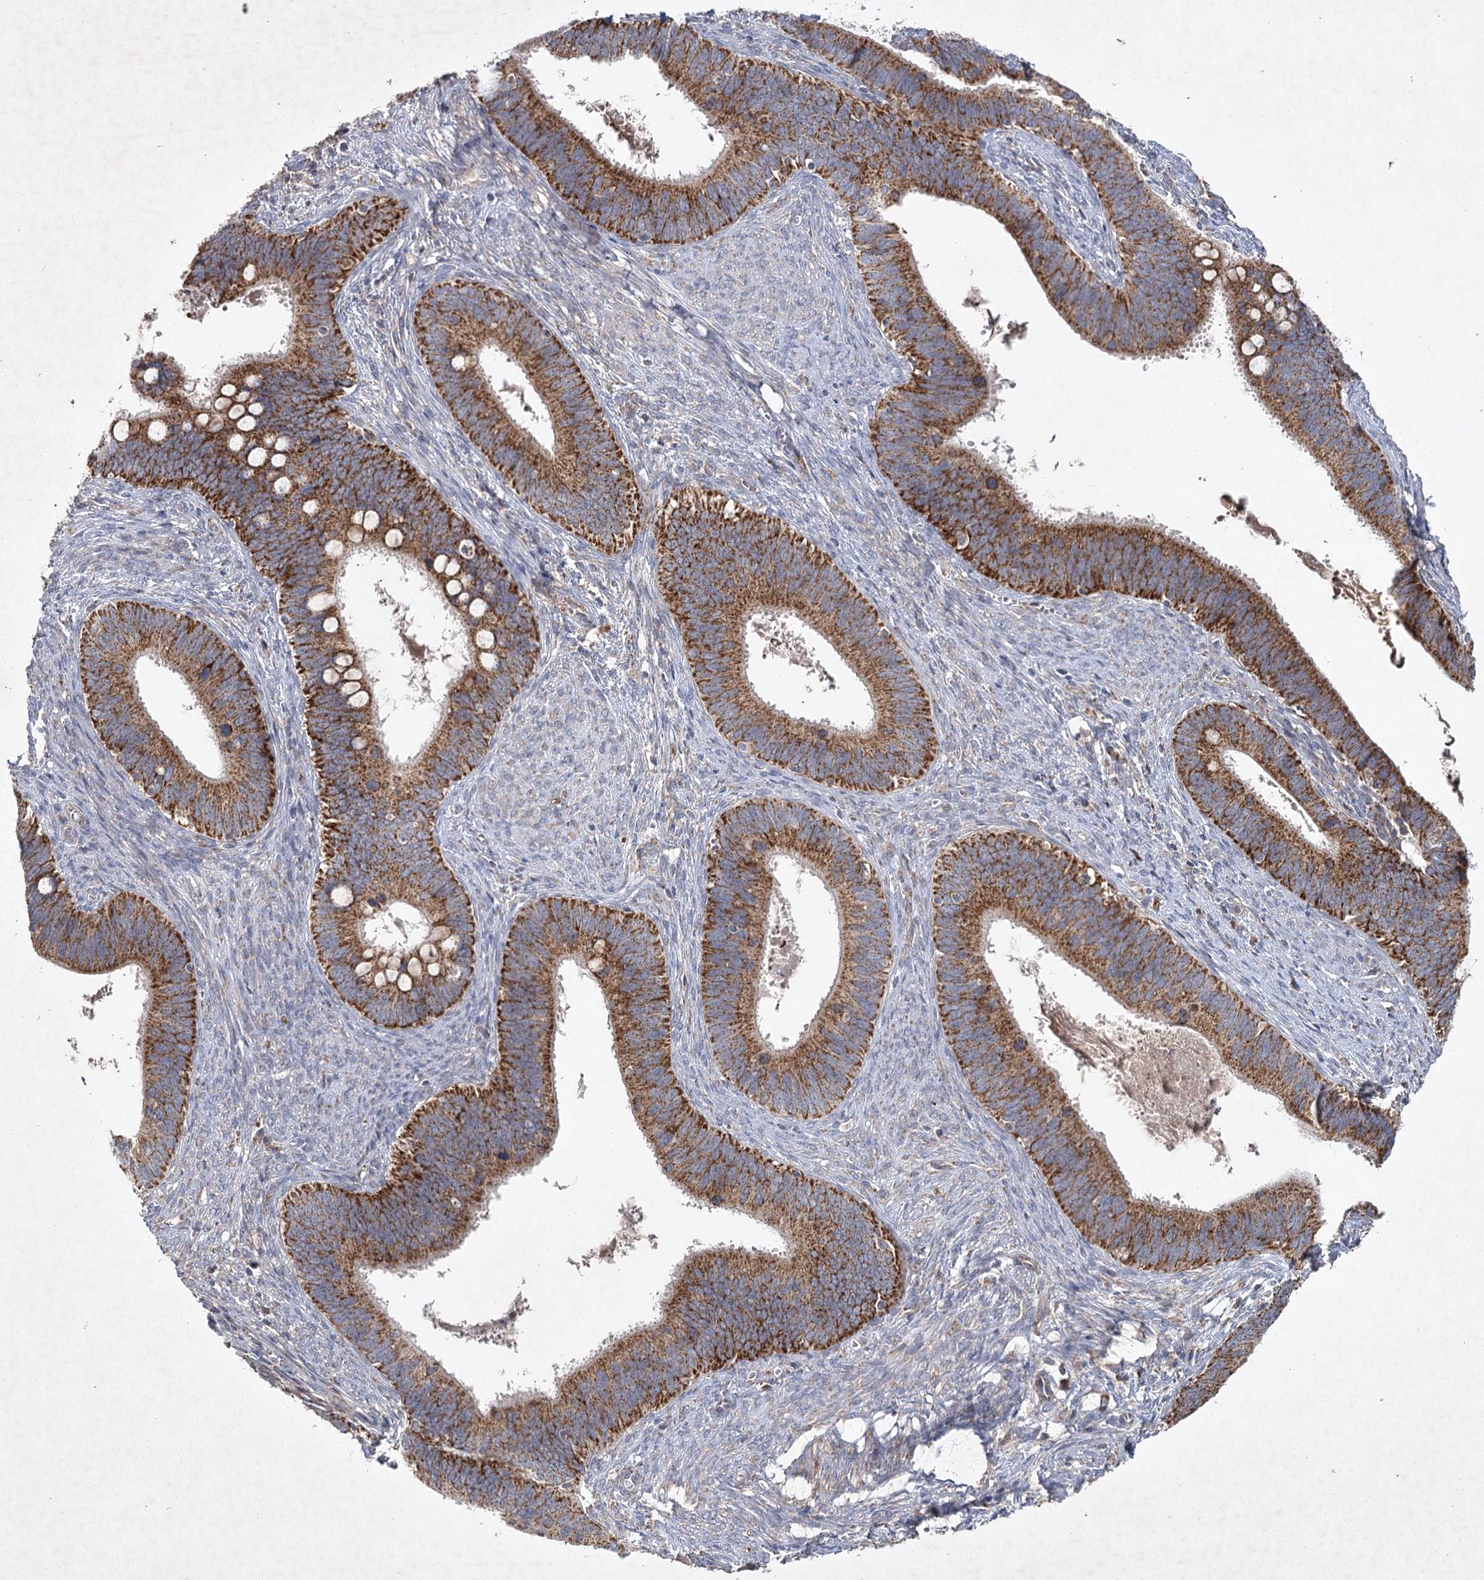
{"staining": {"intensity": "strong", "quantity": ">75%", "location": "cytoplasmic/membranous"}, "tissue": "cervical cancer", "cell_type": "Tumor cells", "image_type": "cancer", "snomed": [{"axis": "morphology", "description": "Adenocarcinoma, NOS"}, {"axis": "topography", "description": "Cervix"}], "caption": "High-power microscopy captured an immunohistochemistry (IHC) image of cervical cancer, revealing strong cytoplasmic/membranous staining in approximately >75% of tumor cells.", "gene": "MRPL44", "patient": {"sex": "female", "age": 42}}